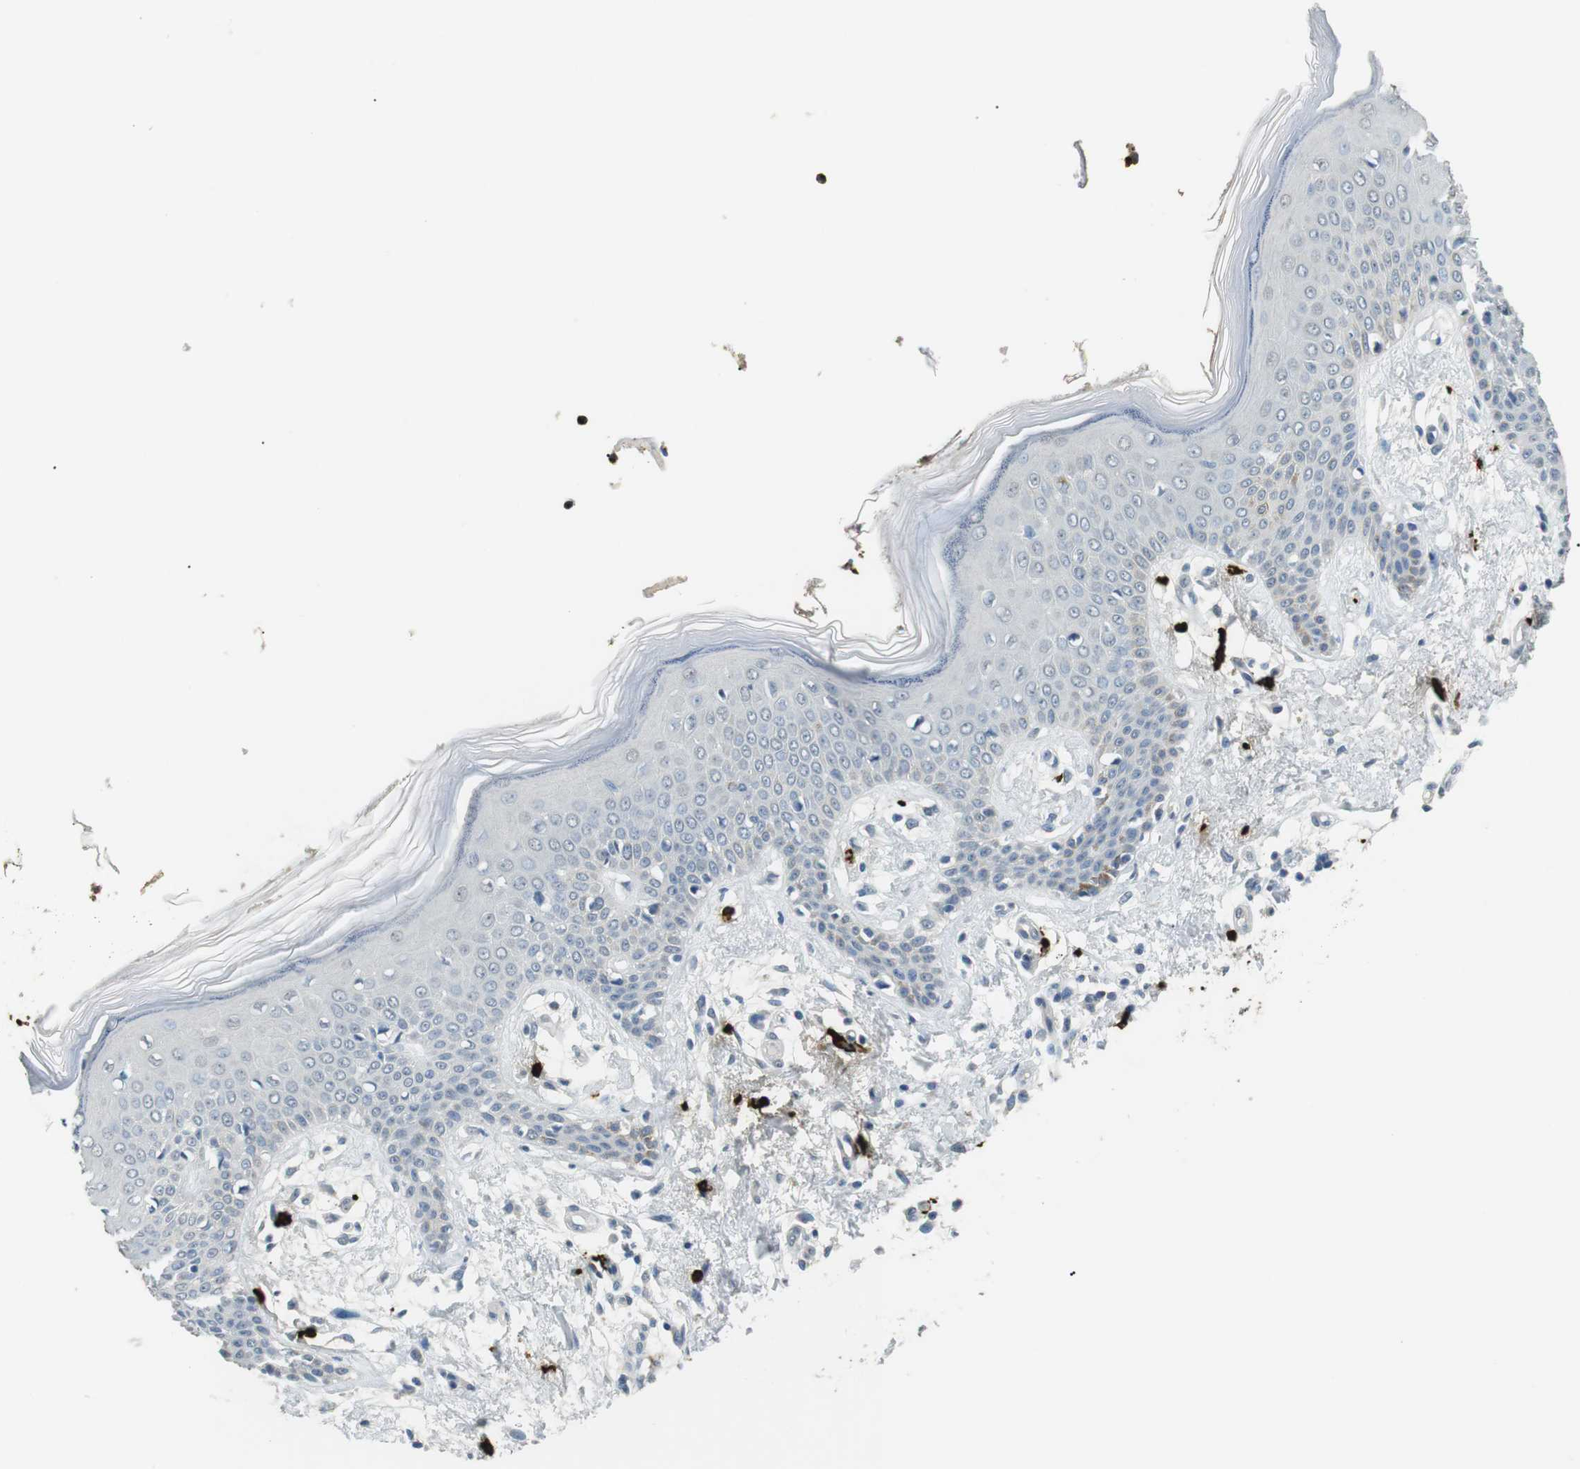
{"staining": {"intensity": "negative", "quantity": "none", "location": "none"}, "tissue": "skin", "cell_type": "Fibroblasts", "image_type": "normal", "snomed": [{"axis": "morphology", "description": "Normal tissue, NOS"}, {"axis": "topography", "description": "Skin"}], "caption": "An image of human skin is negative for staining in fibroblasts. (Stains: DAB (3,3'-diaminobenzidine) IHC with hematoxylin counter stain, Microscopy: brightfield microscopy at high magnification).", "gene": "GZMM", "patient": {"sex": "male", "age": 53}}